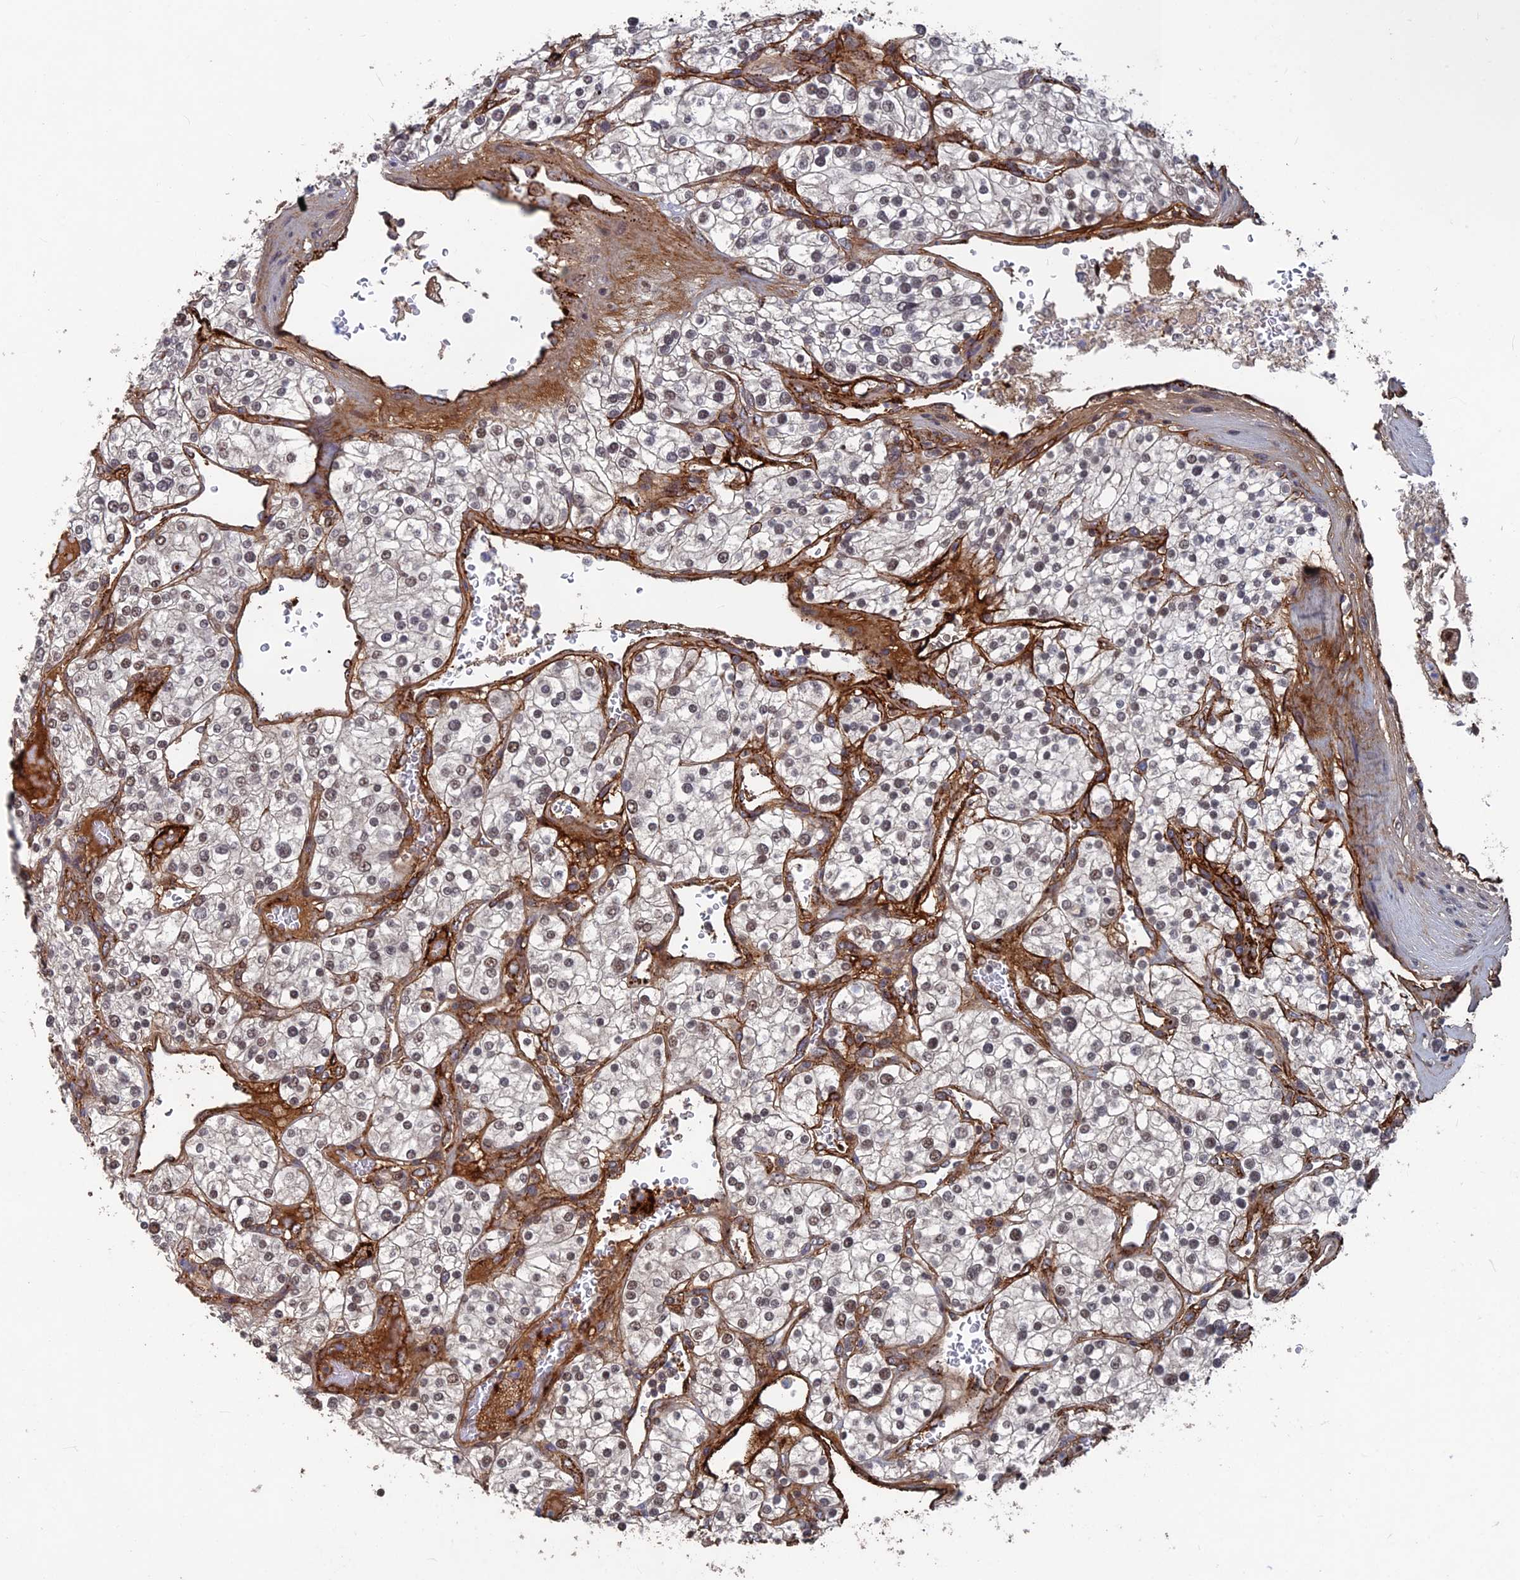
{"staining": {"intensity": "negative", "quantity": "none", "location": "none"}, "tissue": "renal cancer", "cell_type": "Tumor cells", "image_type": "cancer", "snomed": [{"axis": "morphology", "description": "Adenocarcinoma, NOS"}, {"axis": "topography", "description": "Kidney"}], "caption": "Tumor cells show no significant protein positivity in renal cancer (adenocarcinoma). Brightfield microscopy of immunohistochemistry (IHC) stained with DAB (brown) and hematoxylin (blue), captured at high magnification.", "gene": "SH3D21", "patient": {"sex": "male", "age": 80}}